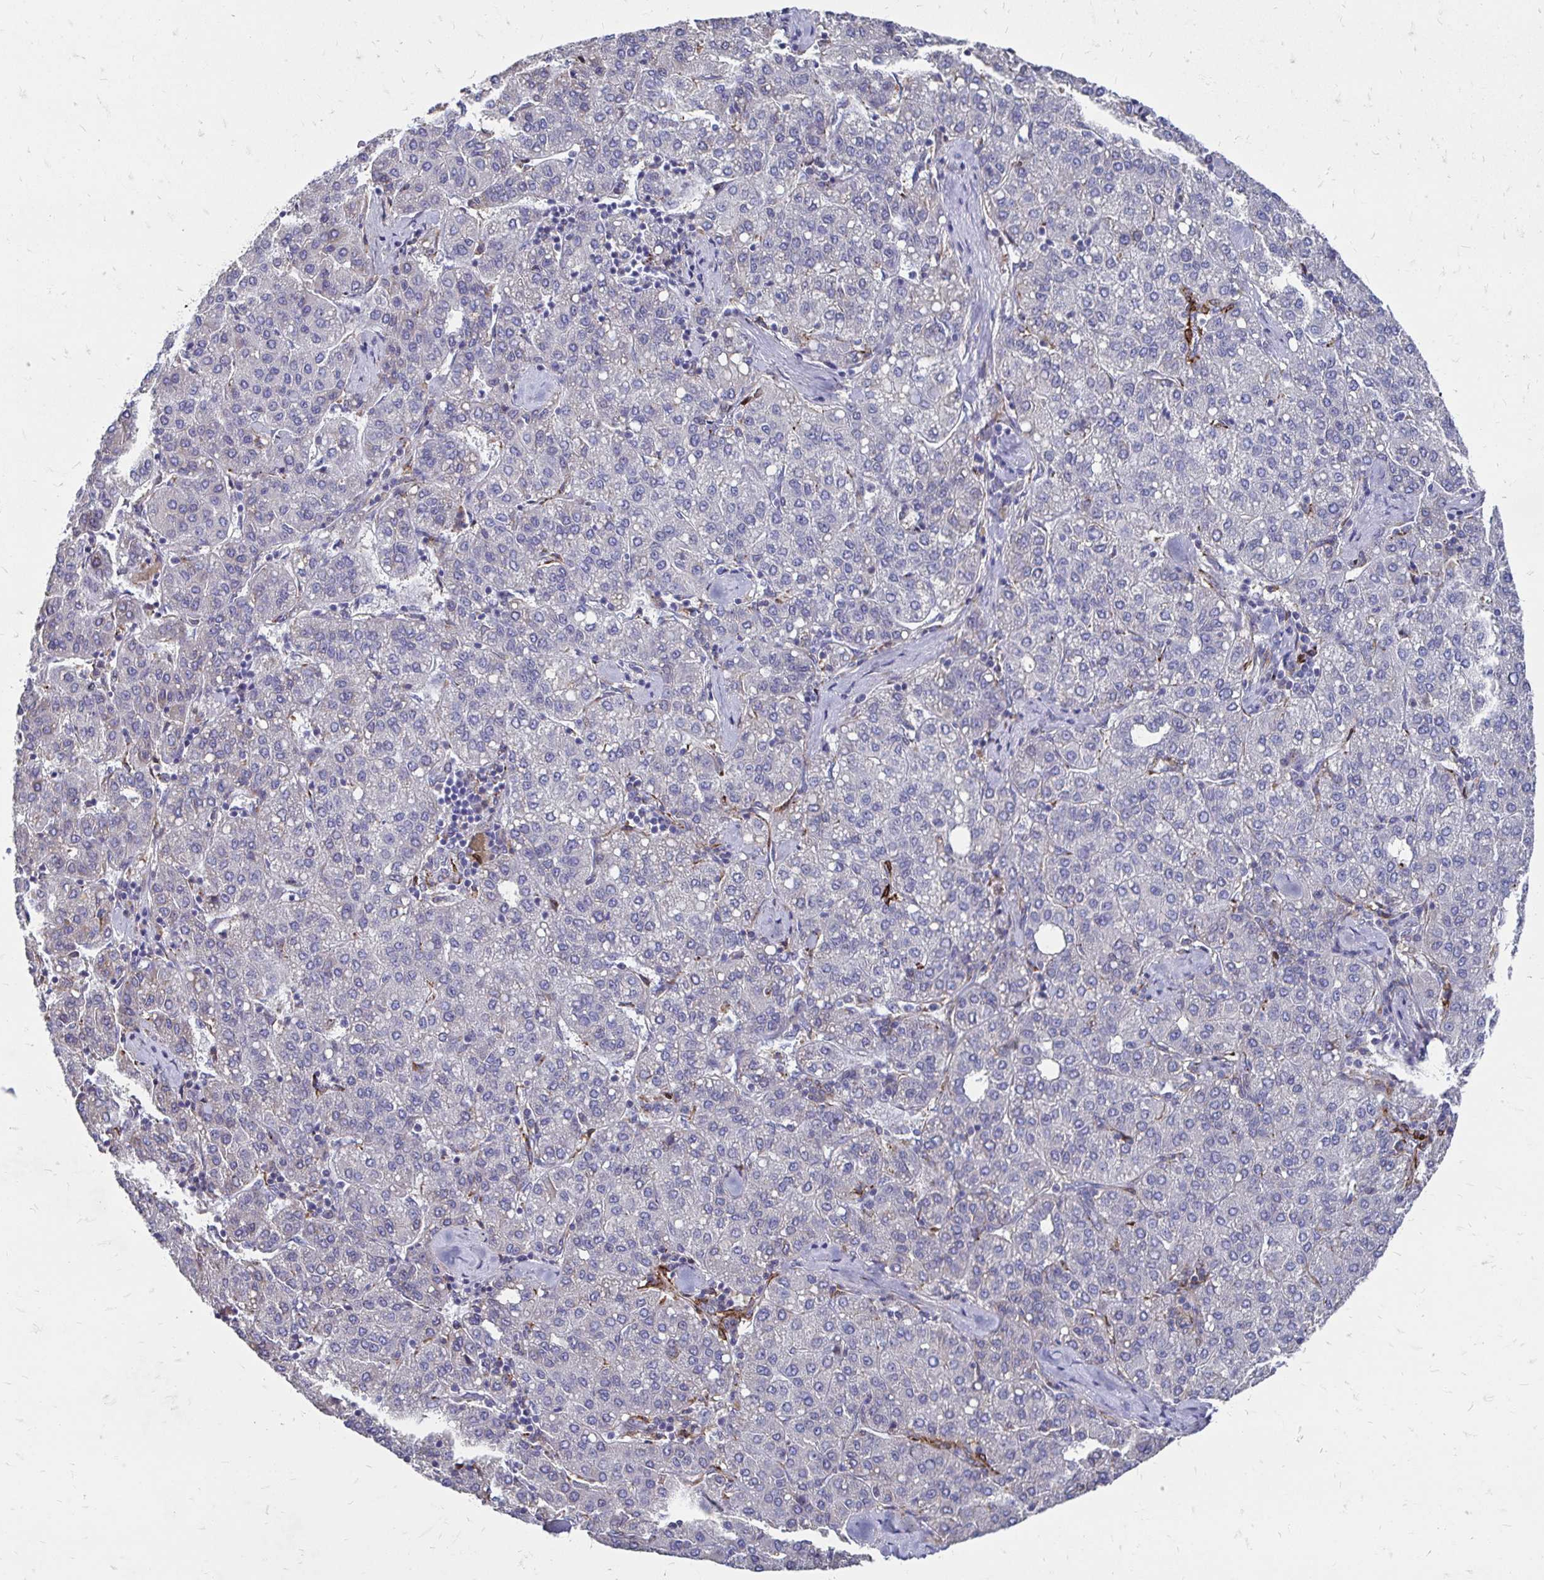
{"staining": {"intensity": "negative", "quantity": "none", "location": "none"}, "tissue": "liver cancer", "cell_type": "Tumor cells", "image_type": "cancer", "snomed": [{"axis": "morphology", "description": "Carcinoma, Hepatocellular, NOS"}, {"axis": "topography", "description": "Liver"}], "caption": "Immunohistochemistry (IHC) of liver cancer shows no expression in tumor cells. (Stains: DAB immunohistochemistry with hematoxylin counter stain, Microscopy: brightfield microscopy at high magnification).", "gene": "CDKL1", "patient": {"sex": "male", "age": 65}}